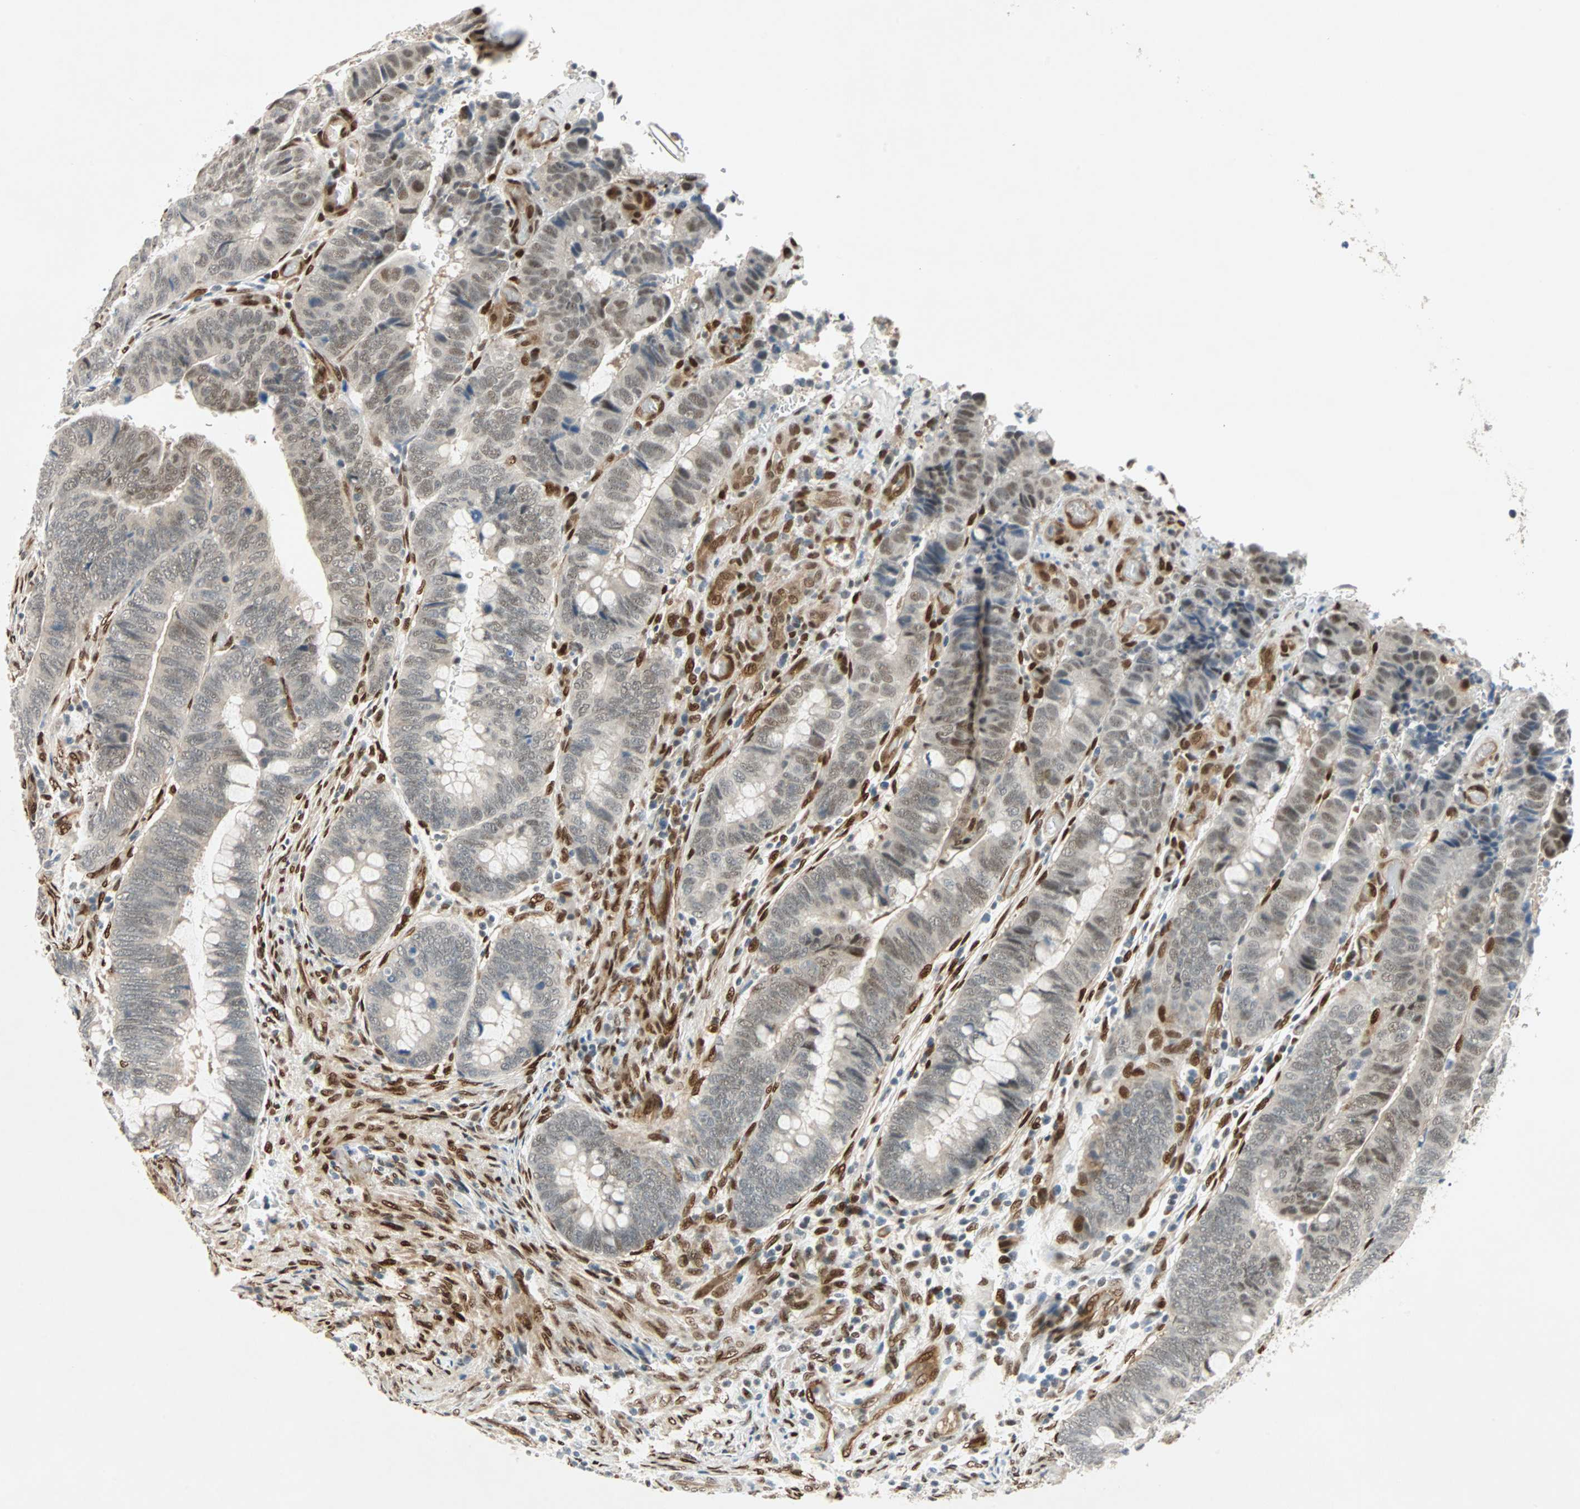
{"staining": {"intensity": "weak", "quantity": "25%-75%", "location": "cytoplasmic/membranous,nuclear"}, "tissue": "colorectal cancer", "cell_type": "Tumor cells", "image_type": "cancer", "snomed": [{"axis": "morphology", "description": "Normal tissue, NOS"}, {"axis": "morphology", "description": "Adenocarcinoma, NOS"}, {"axis": "topography", "description": "Rectum"}, {"axis": "topography", "description": "Peripheral nerve tissue"}], "caption": "This is an image of immunohistochemistry (IHC) staining of colorectal adenocarcinoma, which shows weak positivity in the cytoplasmic/membranous and nuclear of tumor cells.", "gene": "WWTR1", "patient": {"sex": "male", "age": 92}}